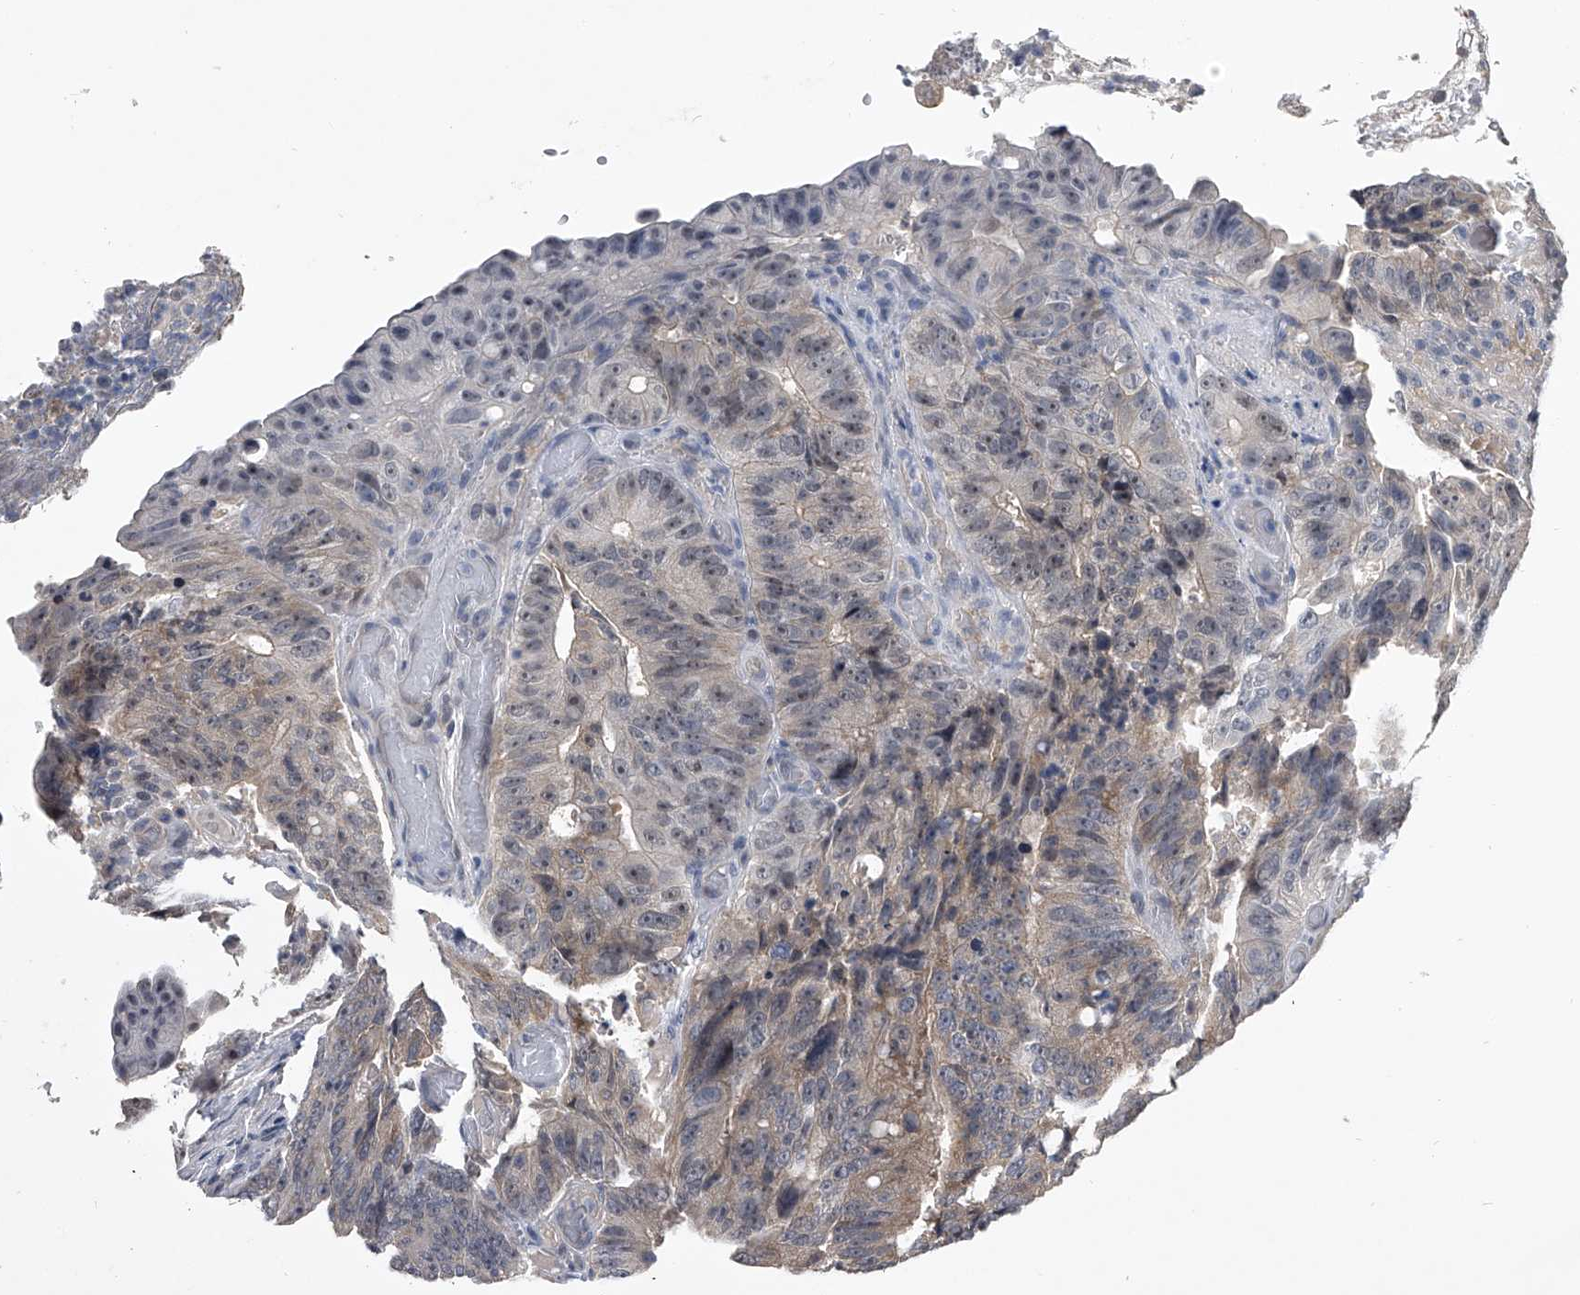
{"staining": {"intensity": "weak", "quantity": "<25%", "location": "cytoplasmic/membranous"}, "tissue": "colorectal cancer", "cell_type": "Tumor cells", "image_type": "cancer", "snomed": [{"axis": "morphology", "description": "Adenocarcinoma, NOS"}, {"axis": "topography", "description": "Colon"}], "caption": "IHC photomicrograph of adenocarcinoma (colorectal) stained for a protein (brown), which demonstrates no expression in tumor cells.", "gene": "MAP4K3", "patient": {"sex": "male", "age": 87}}